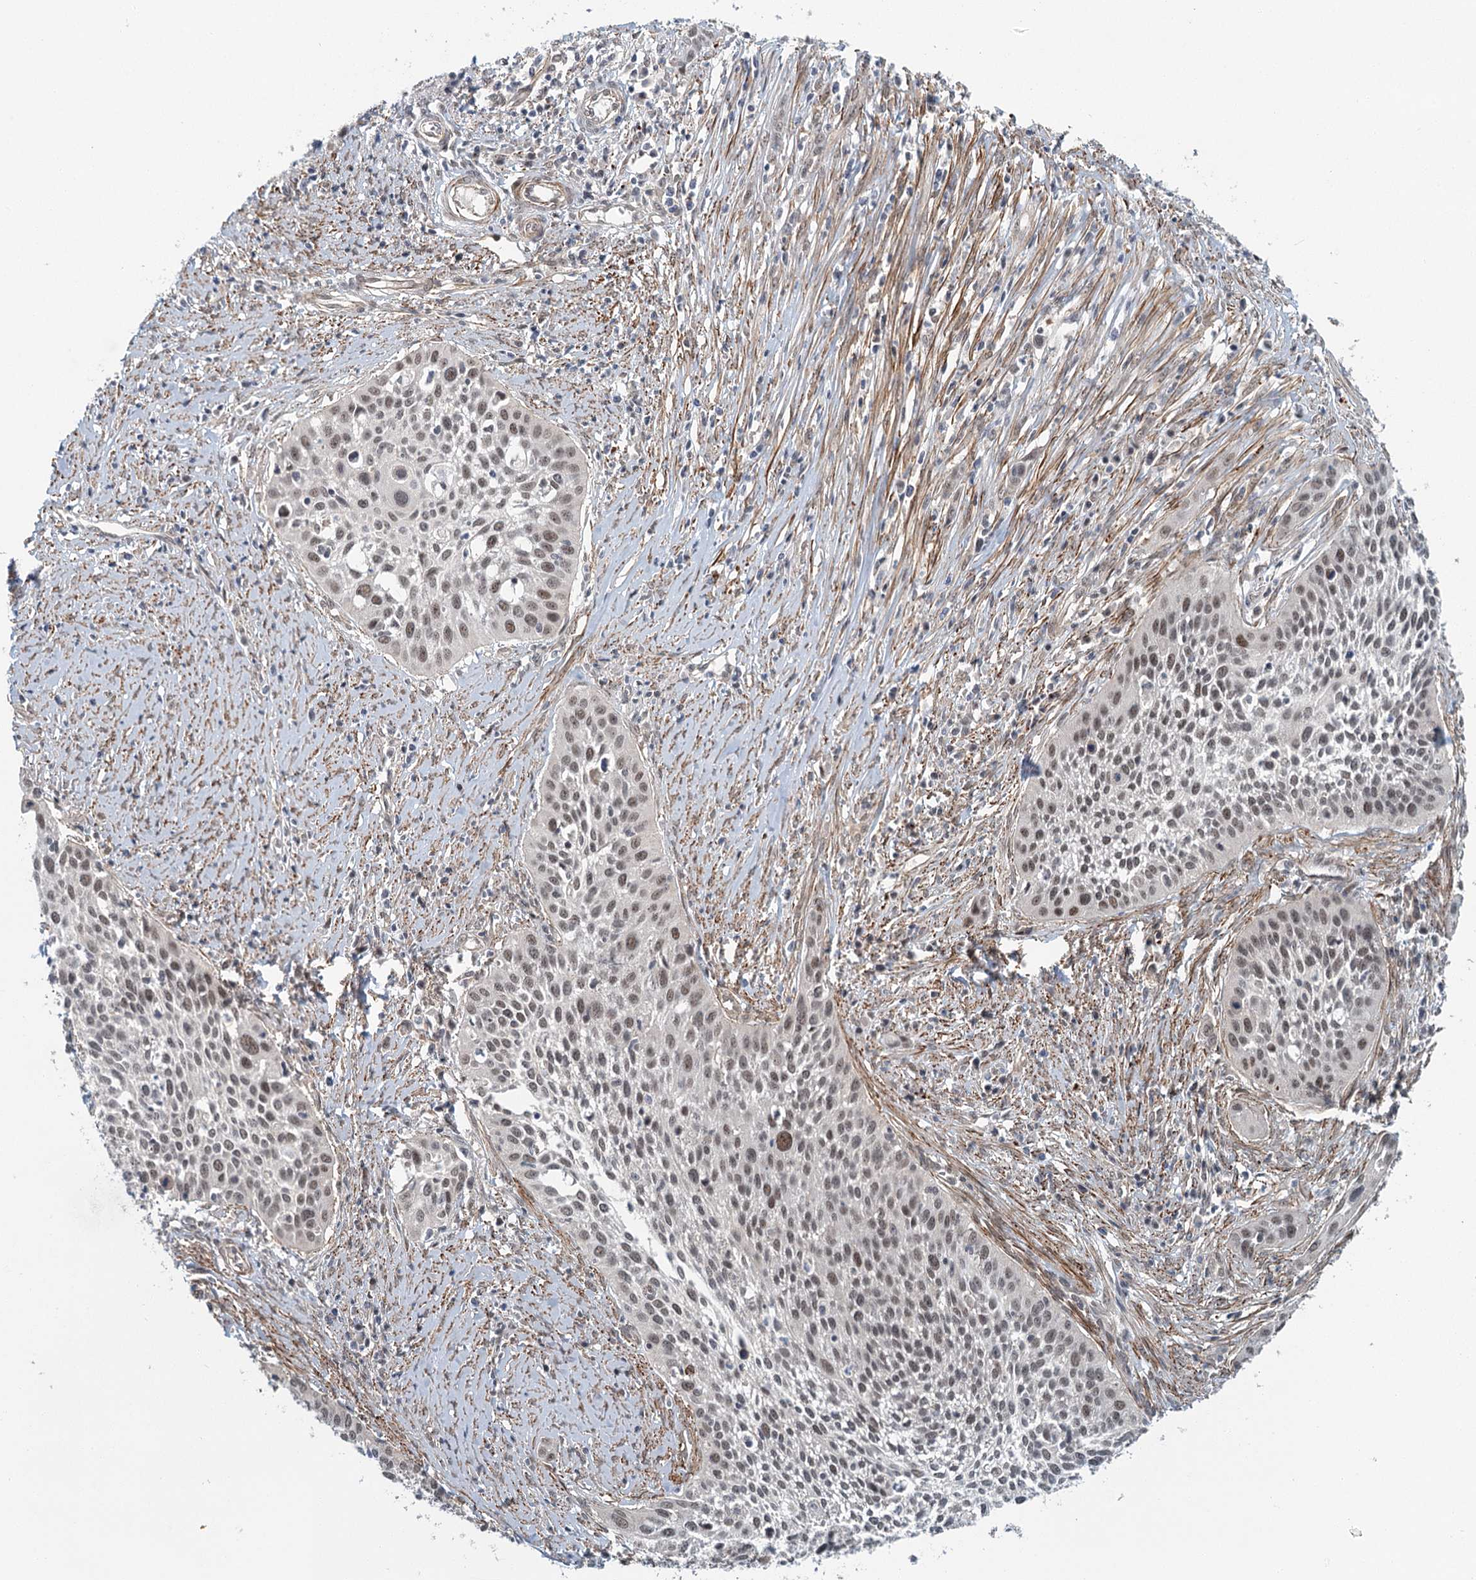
{"staining": {"intensity": "moderate", "quantity": "25%-75%", "location": "nuclear"}, "tissue": "cervical cancer", "cell_type": "Tumor cells", "image_type": "cancer", "snomed": [{"axis": "morphology", "description": "Squamous cell carcinoma, NOS"}, {"axis": "topography", "description": "Cervix"}], "caption": "Cervical squamous cell carcinoma was stained to show a protein in brown. There is medium levels of moderate nuclear staining in about 25%-75% of tumor cells.", "gene": "TAS2R42", "patient": {"sex": "female", "age": 34}}